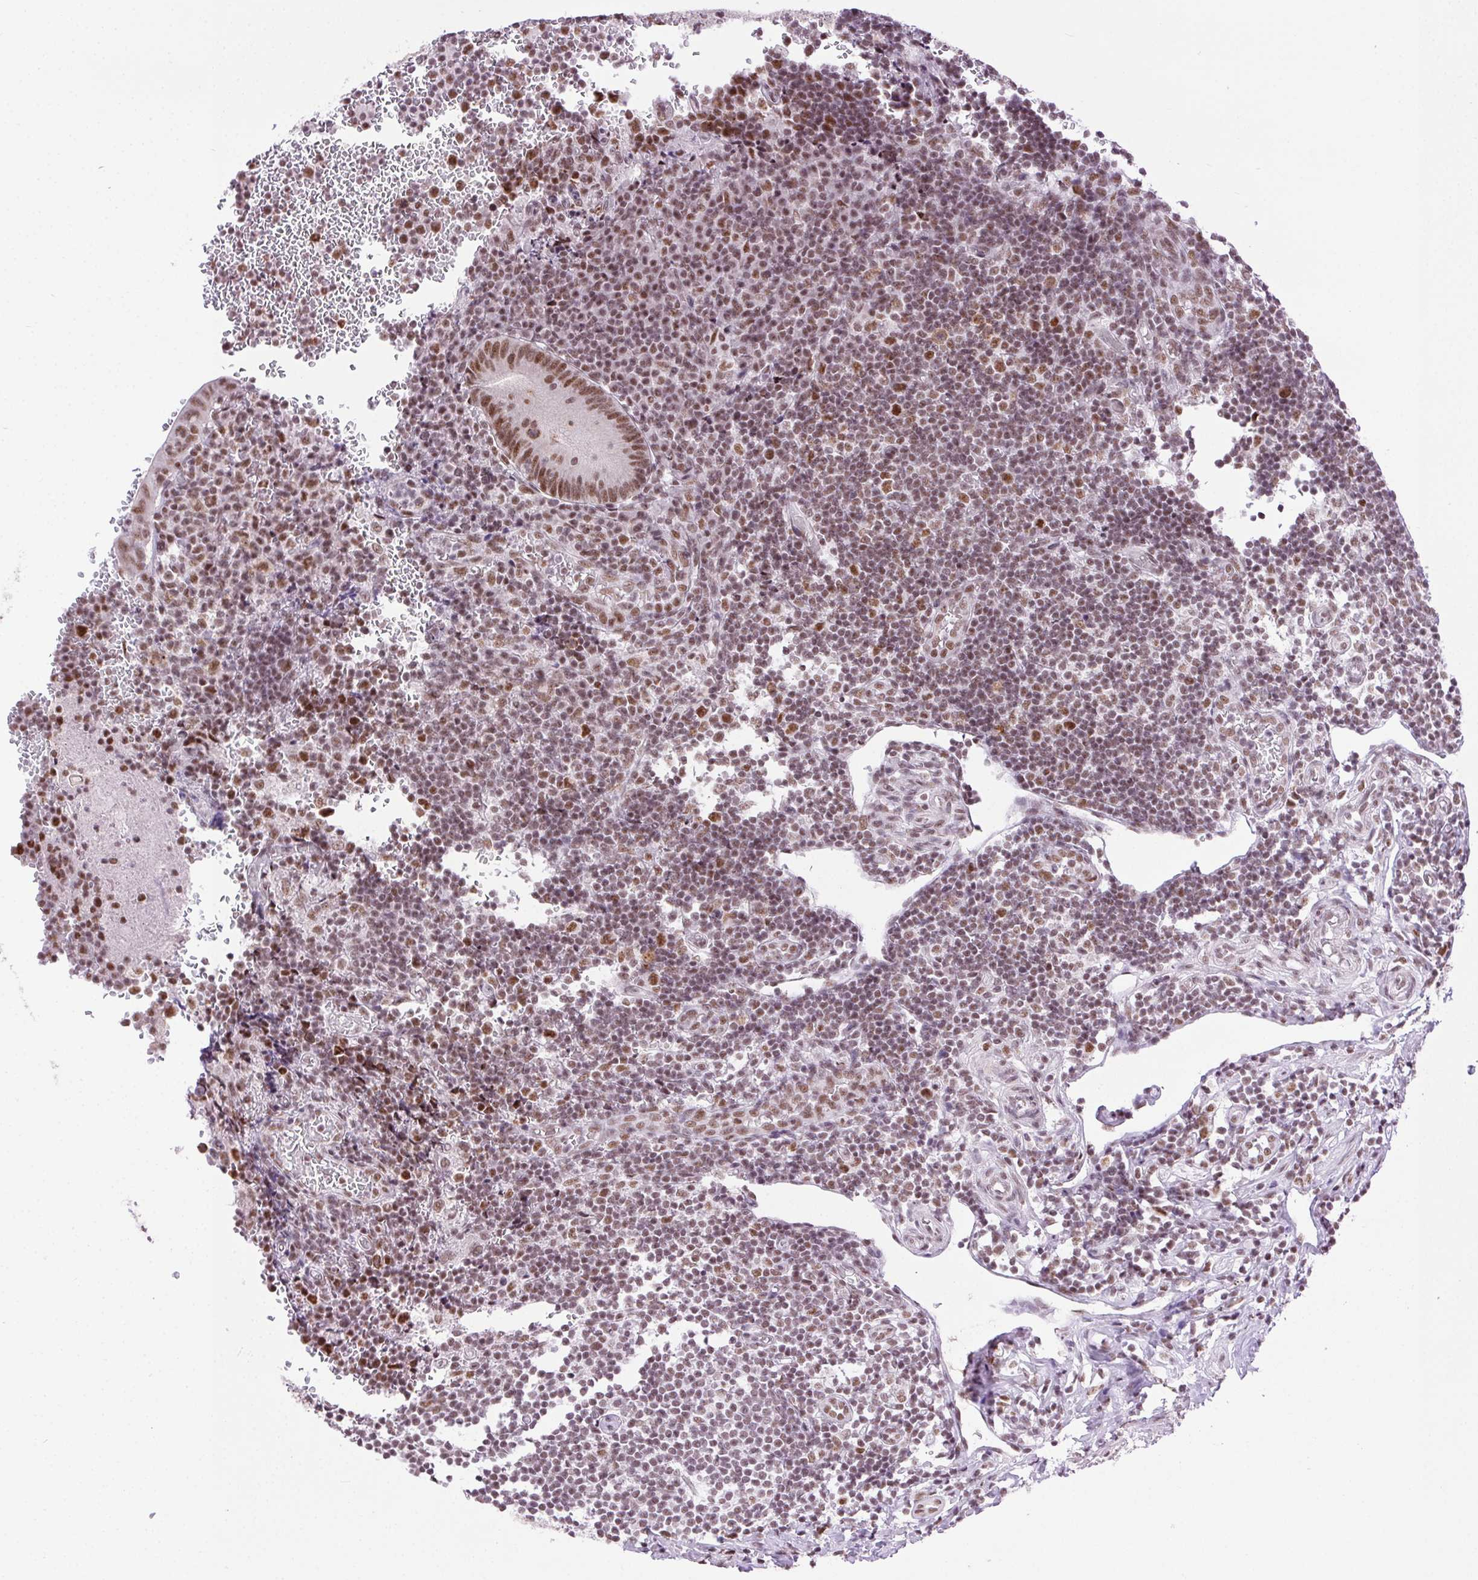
{"staining": {"intensity": "moderate", "quantity": ">75%", "location": "nuclear"}, "tissue": "appendix", "cell_type": "Glandular cells", "image_type": "normal", "snomed": [{"axis": "morphology", "description": "Normal tissue, NOS"}, {"axis": "topography", "description": "Appendix"}], "caption": "Glandular cells exhibit medium levels of moderate nuclear positivity in about >75% of cells in benign human appendix. (IHC, brightfield microscopy, high magnification).", "gene": "TRA2B", "patient": {"sex": "male", "age": 18}}